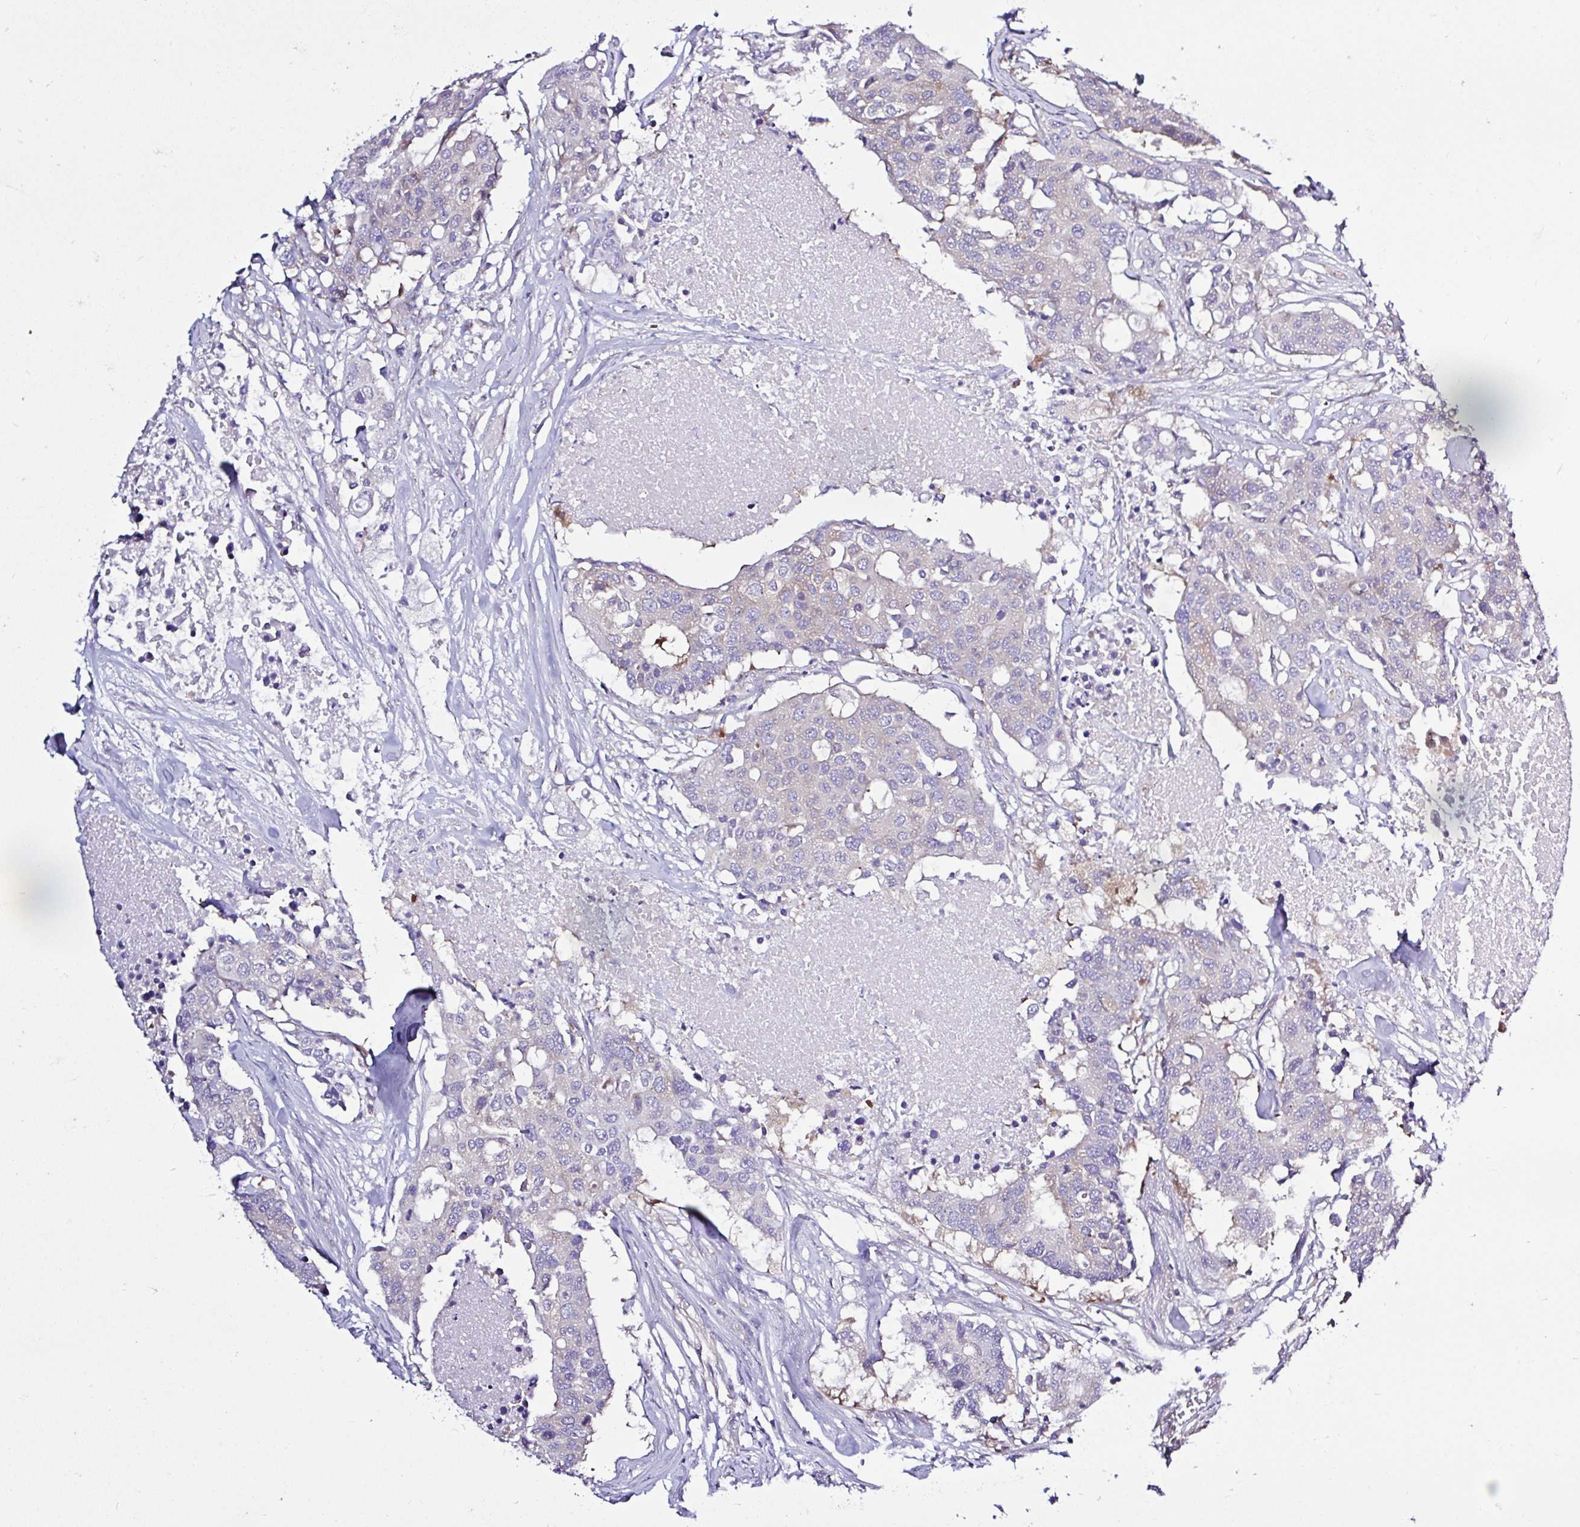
{"staining": {"intensity": "negative", "quantity": "none", "location": "none"}, "tissue": "colorectal cancer", "cell_type": "Tumor cells", "image_type": "cancer", "snomed": [{"axis": "morphology", "description": "Adenocarcinoma, NOS"}, {"axis": "topography", "description": "Colon"}], "caption": "A micrograph of colorectal cancer (adenocarcinoma) stained for a protein reveals no brown staining in tumor cells.", "gene": "LARS1", "patient": {"sex": "male", "age": 77}}